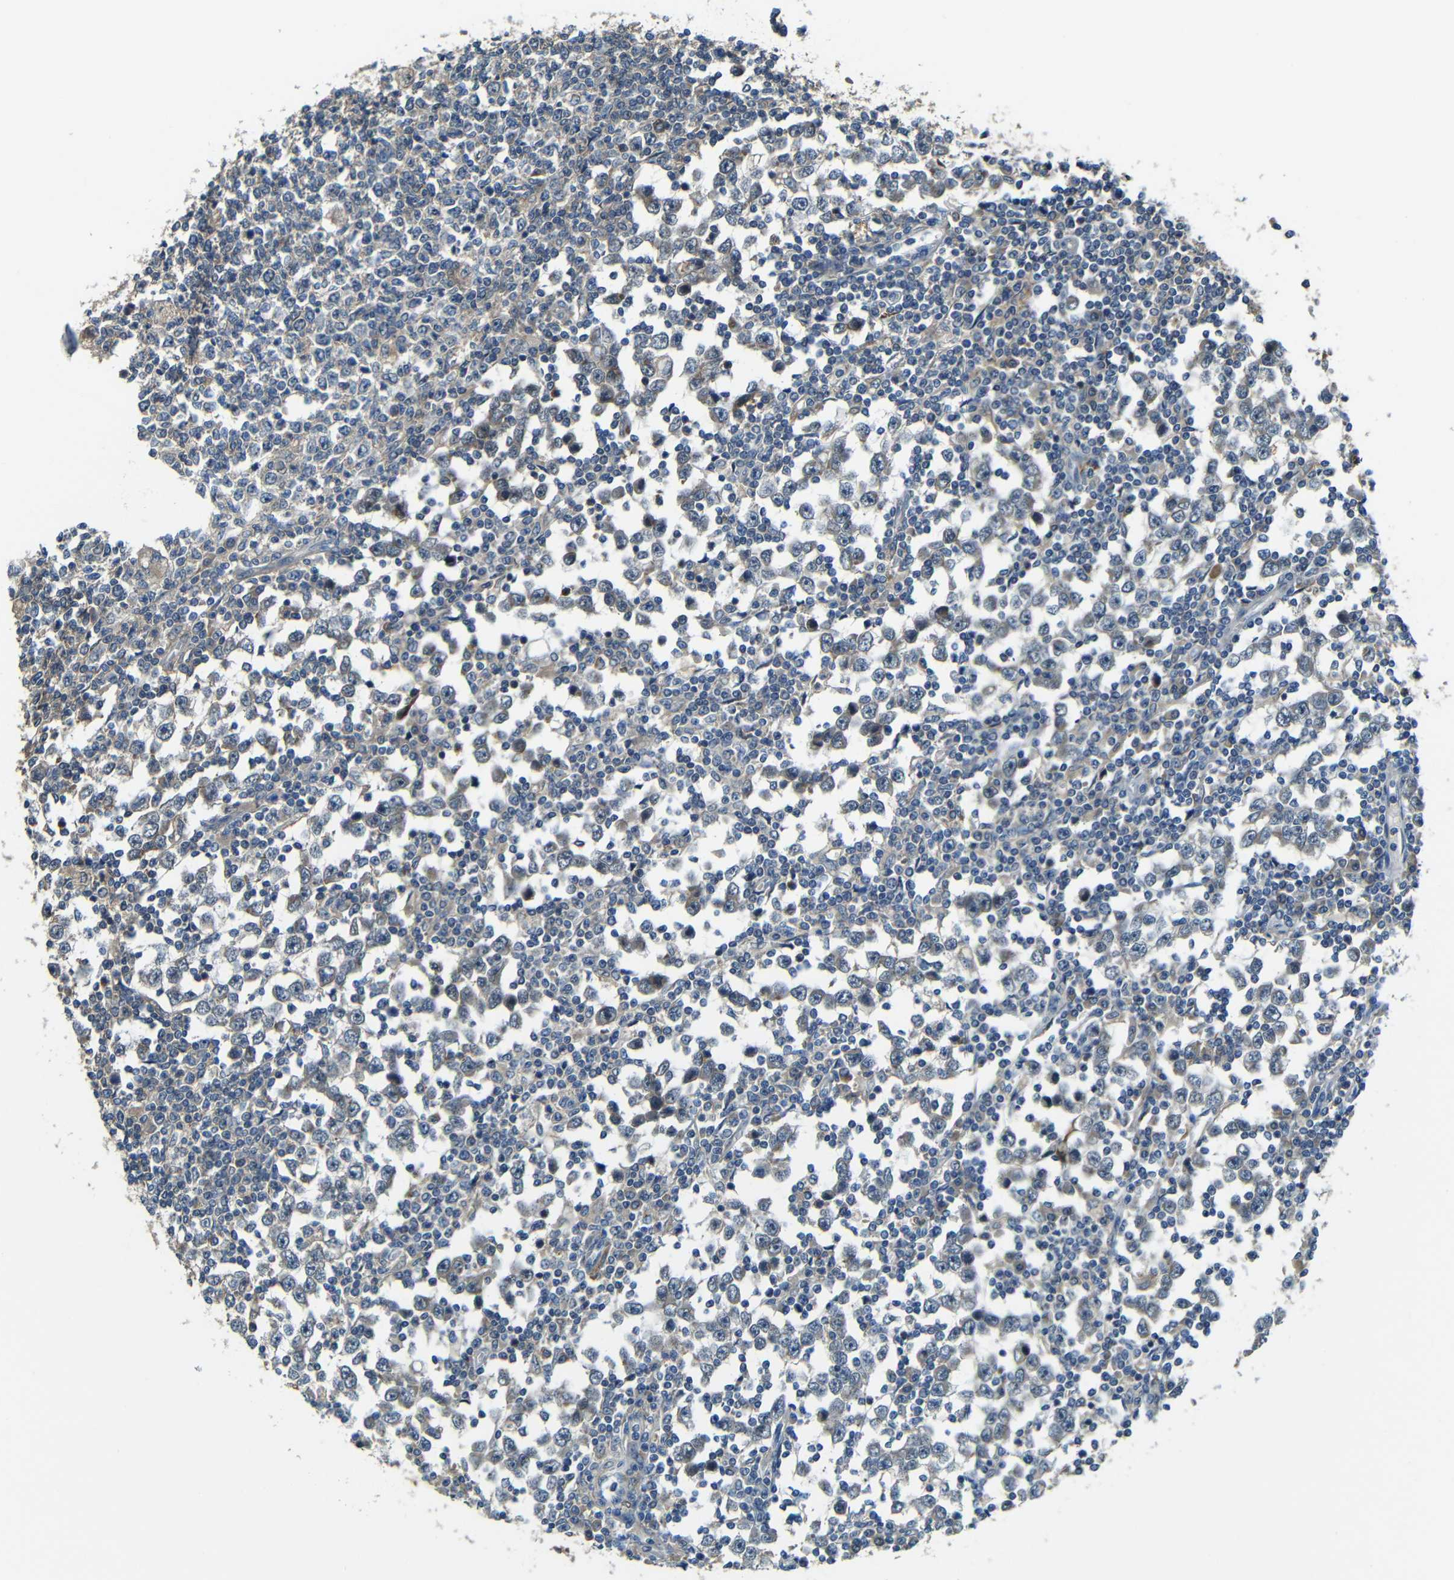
{"staining": {"intensity": "weak", "quantity": "<25%", "location": "cytoplasmic/membranous"}, "tissue": "testis cancer", "cell_type": "Tumor cells", "image_type": "cancer", "snomed": [{"axis": "morphology", "description": "Seminoma, NOS"}, {"axis": "topography", "description": "Testis"}], "caption": "IHC histopathology image of neoplastic tissue: human testis cancer (seminoma) stained with DAB (3,3'-diaminobenzidine) reveals no significant protein expression in tumor cells. (DAB immunohistochemistry (IHC) with hematoxylin counter stain).", "gene": "FNDC3A", "patient": {"sex": "male", "age": 65}}